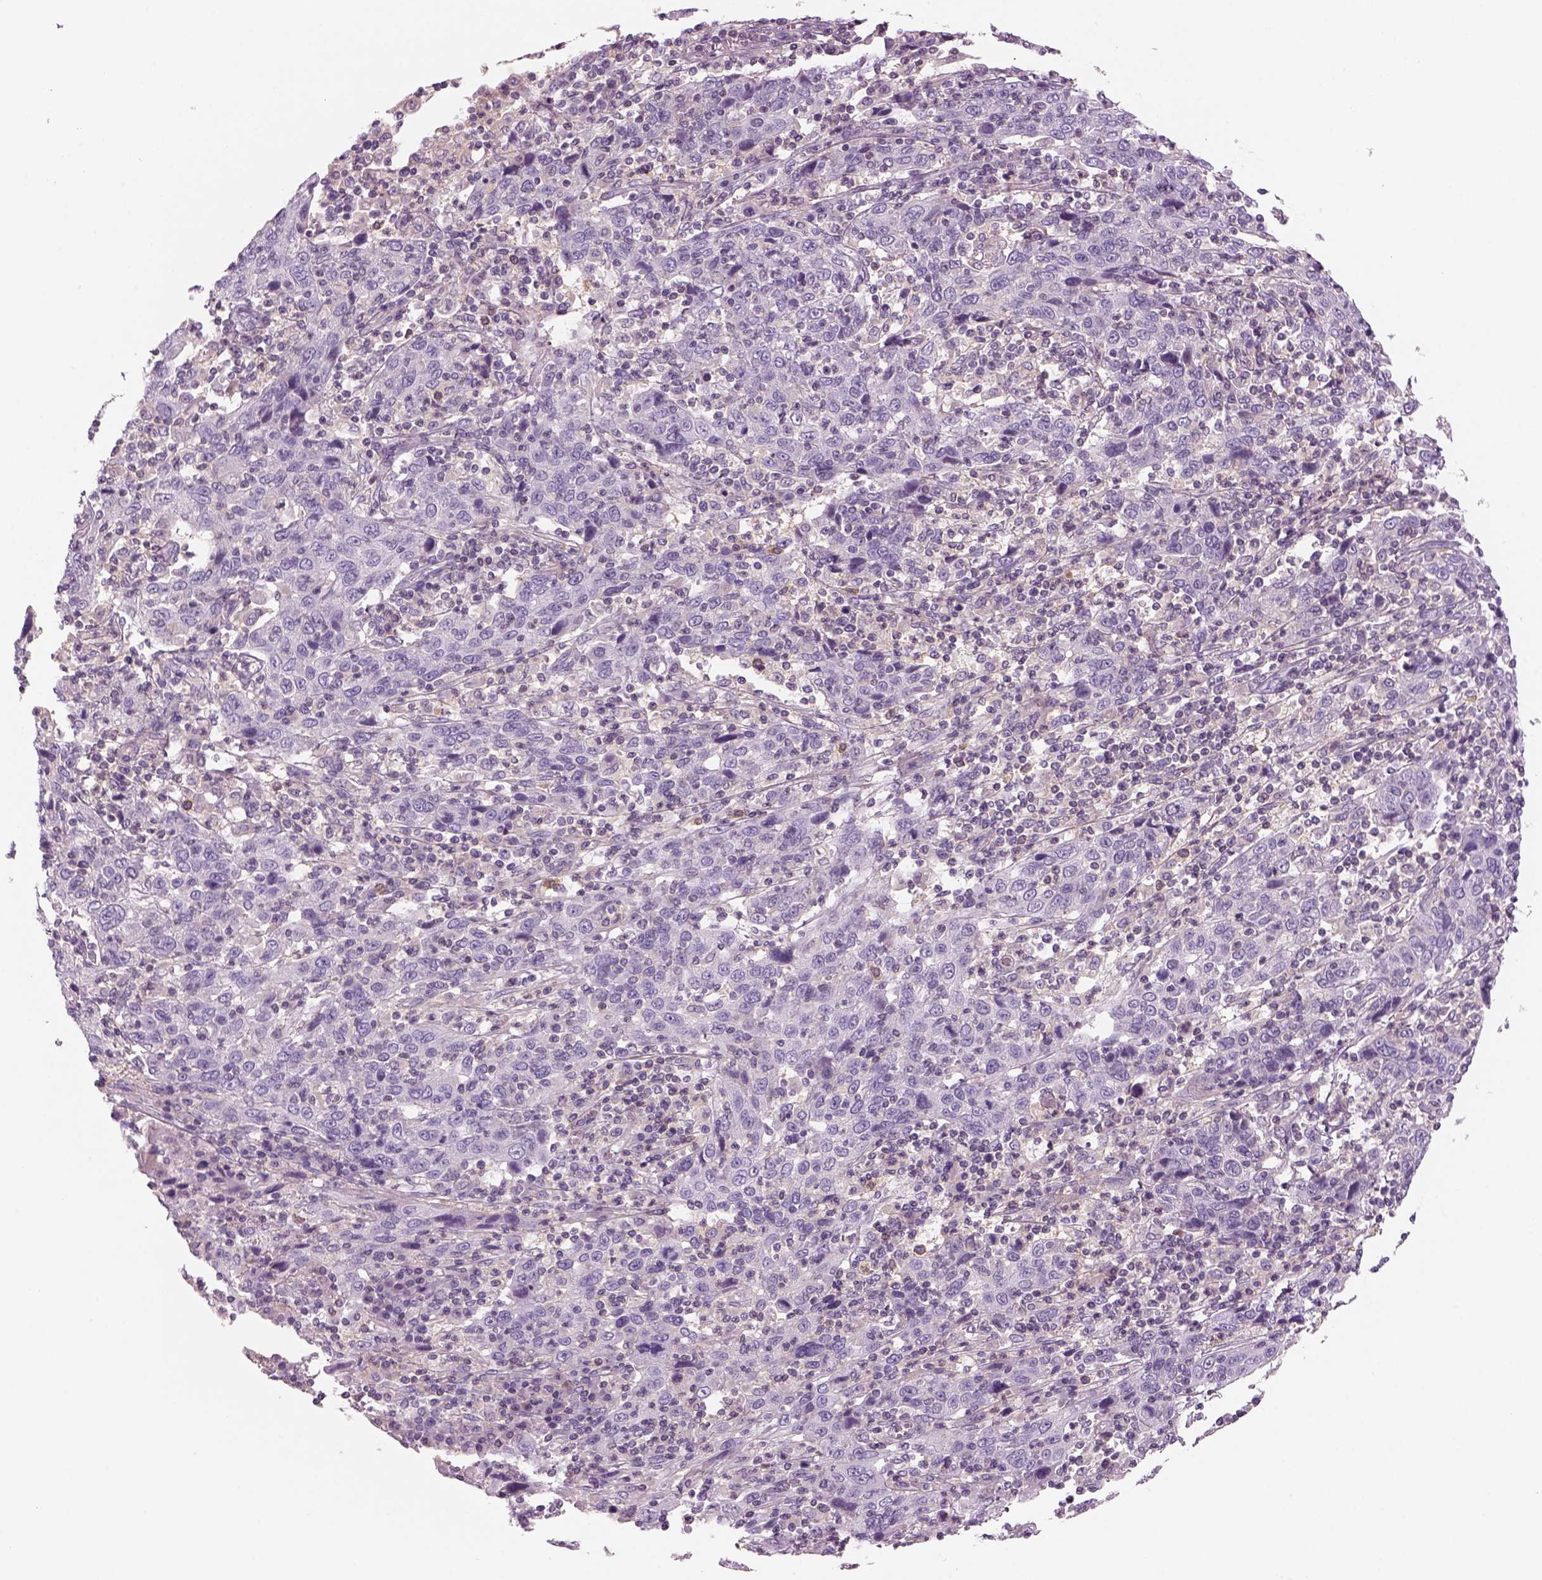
{"staining": {"intensity": "negative", "quantity": "none", "location": "none"}, "tissue": "cervical cancer", "cell_type": "Tumor cells", "image_type": "cancer", "snomed": [{"axis": "morphology", "description": "Squamous cell carcinoma, NOS"}, {"axis": "topography", "description": "Cervix"}], "caption": "Cervical cancer was stained to show a protein in brown. There is no significant positivity in tumor cells. (Brightfield microscopy of DAB (3,3'-diaminobenzidine) immunohistochemistry (IHC) at high magnification).", "gene": "SLC1A7", "patient": {"sex": "female", "age": 46}}